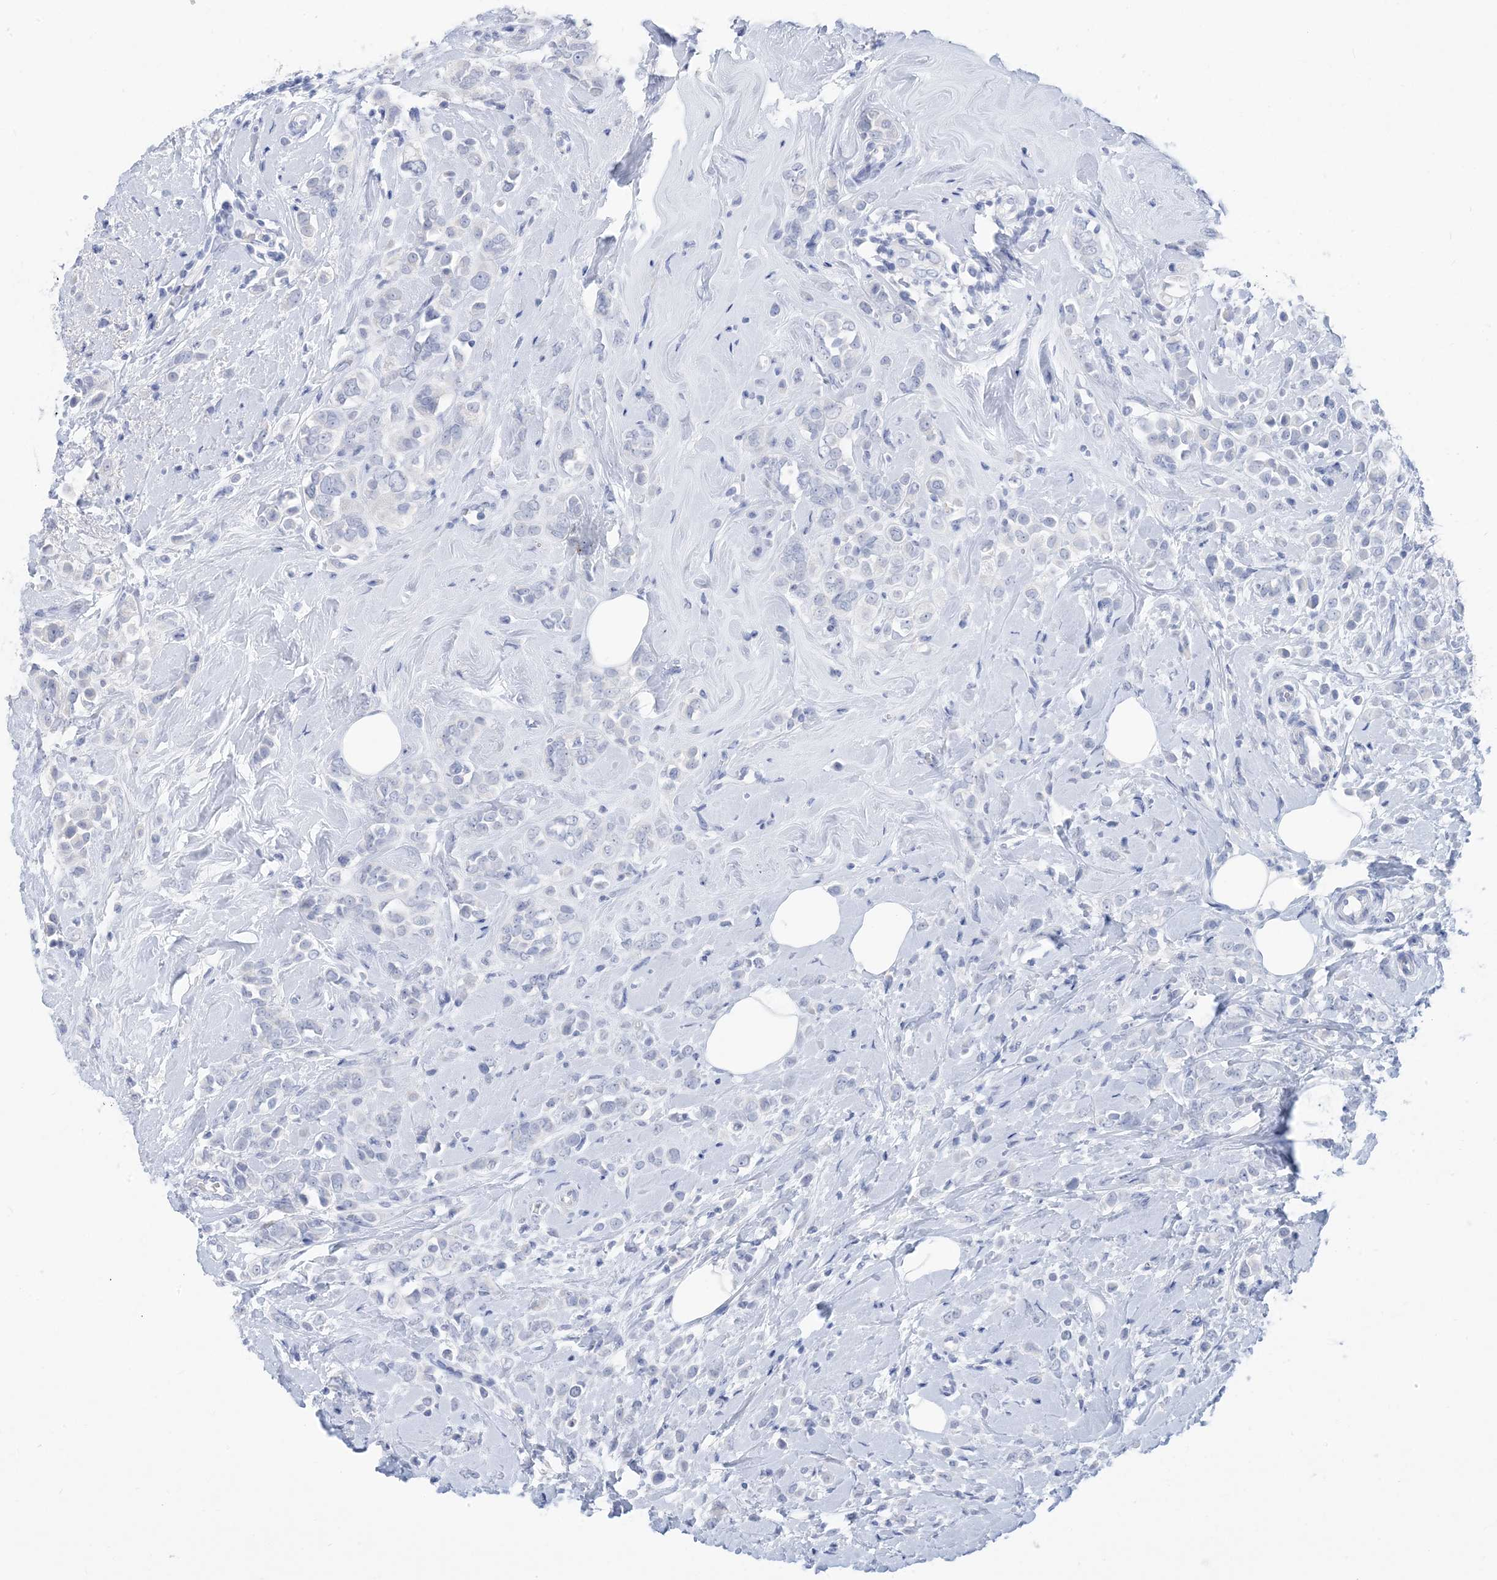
{"staining": {"intensity": "negative", "quantity": "none", "location": "none"}, "tissue": "breast cancer", "cell_type": "Tumor cells", "image_type": "cancer", "snomed": [{"axis": "morphology", "description": "Lobular carcinoma"}, {"axis": "topography", "description": "Breast"}], "caption": "Breast cancer (lobular carcinoma) was stained to show a protein in brown. There is no significant staining in tumor cells. (DAB IHC visualized using brightfield microscopy, high magnification).", "gene": "SH3YL1", "patient": {"sex": "female", "age": 47}}